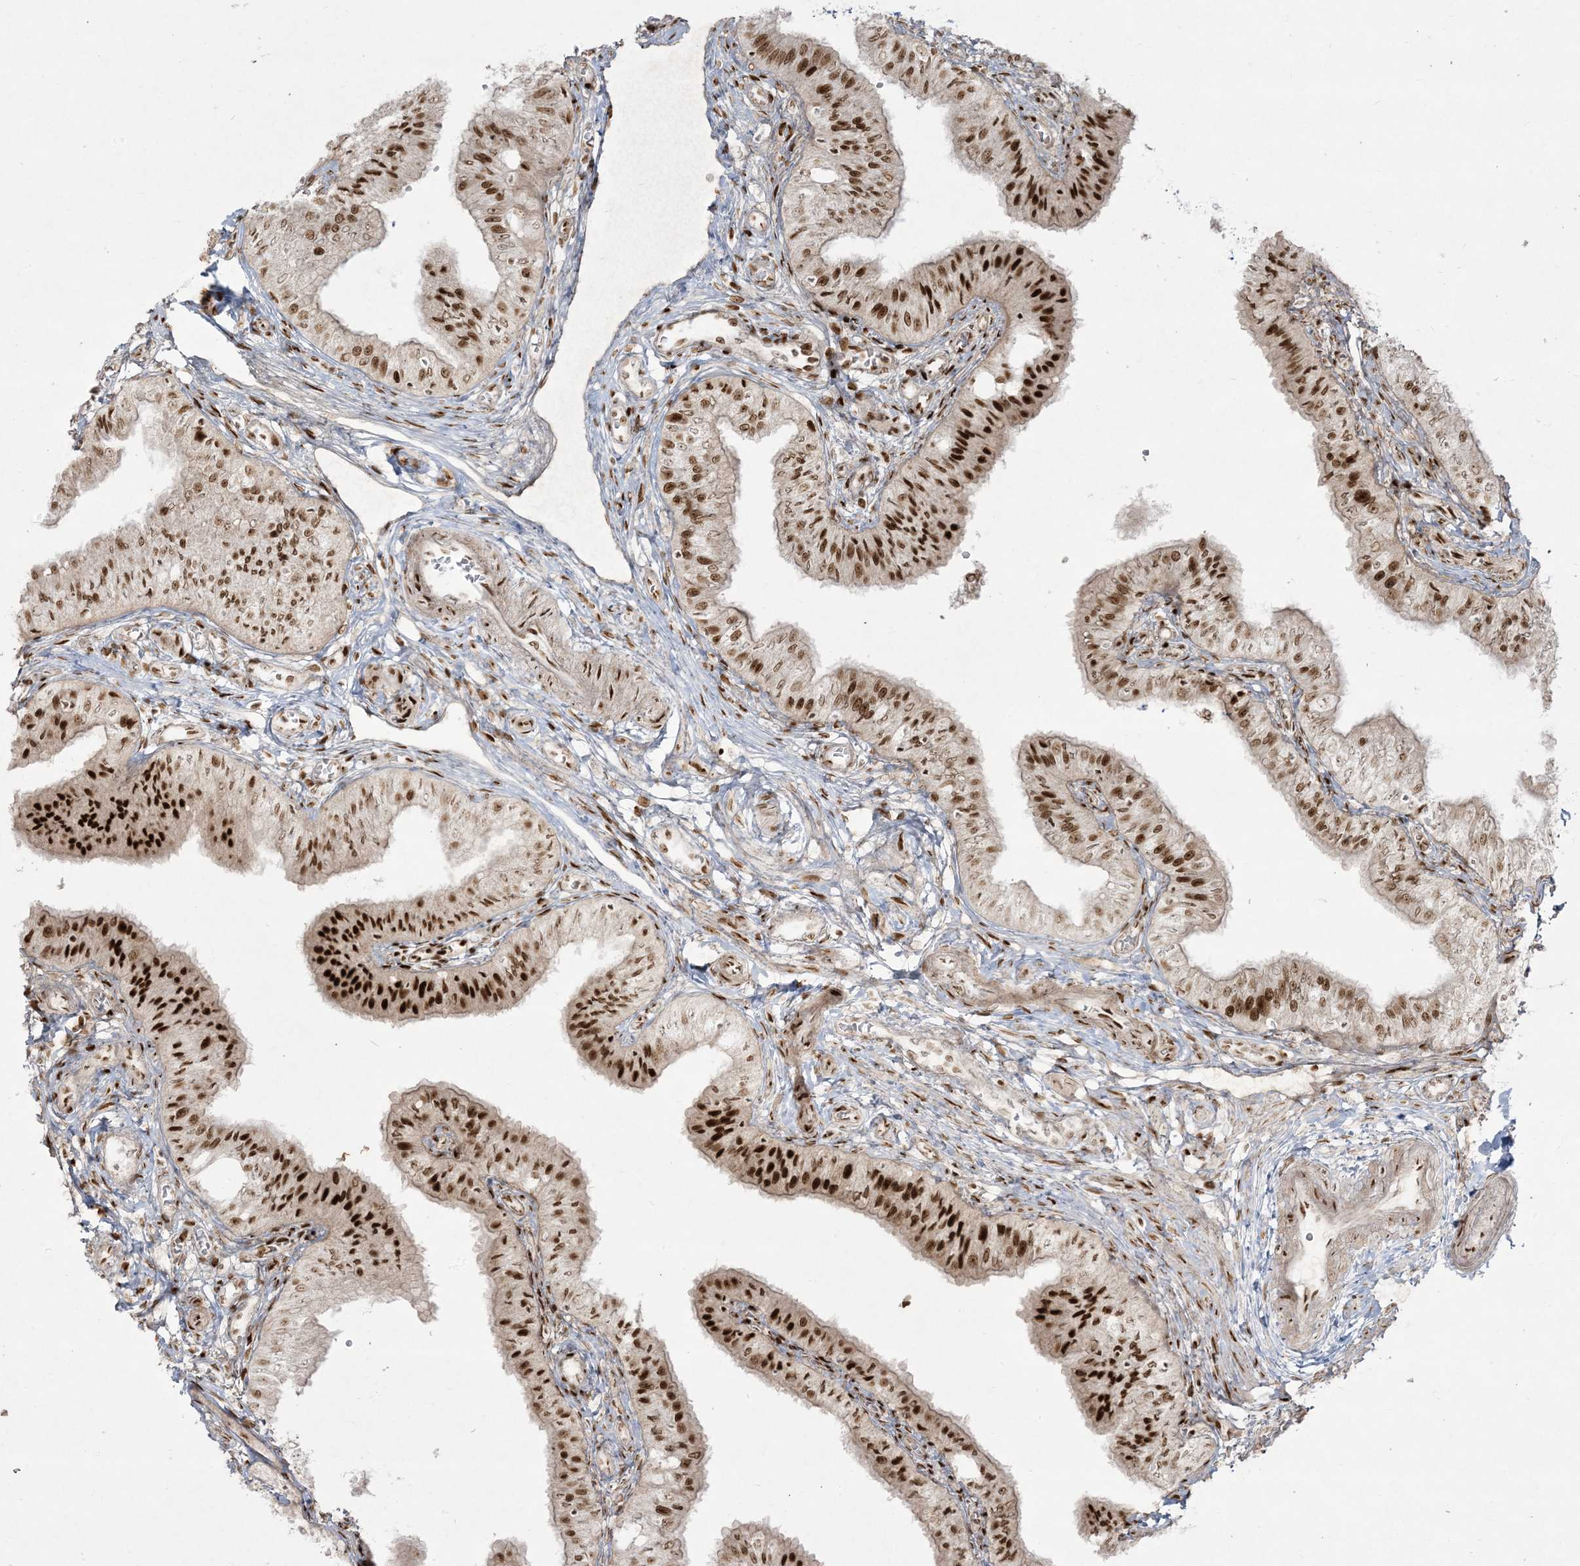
{"staining": {"intensity": "strong", "quantity": ">75%", "location": "nuclear"}, "tissue": "fallopian tube", "cell_type": "Glandular cells", "image_type": "normal", "snomed": [{"axis": "morphology", "description": "Normal tissue, NOS"}, {"axis": "topography", "description": "Fallopian tube"}, {"axis": "topography", "description": "Ovary"}], "caption": "A brown stain shows strong nuclear positivity of a protein in glandular cells of unremarkable fallopian tube. (IHC, brightfield microscopy, high magnification).", "gene": "RBM10", "patient": {"sex": "female", "age": 42}}